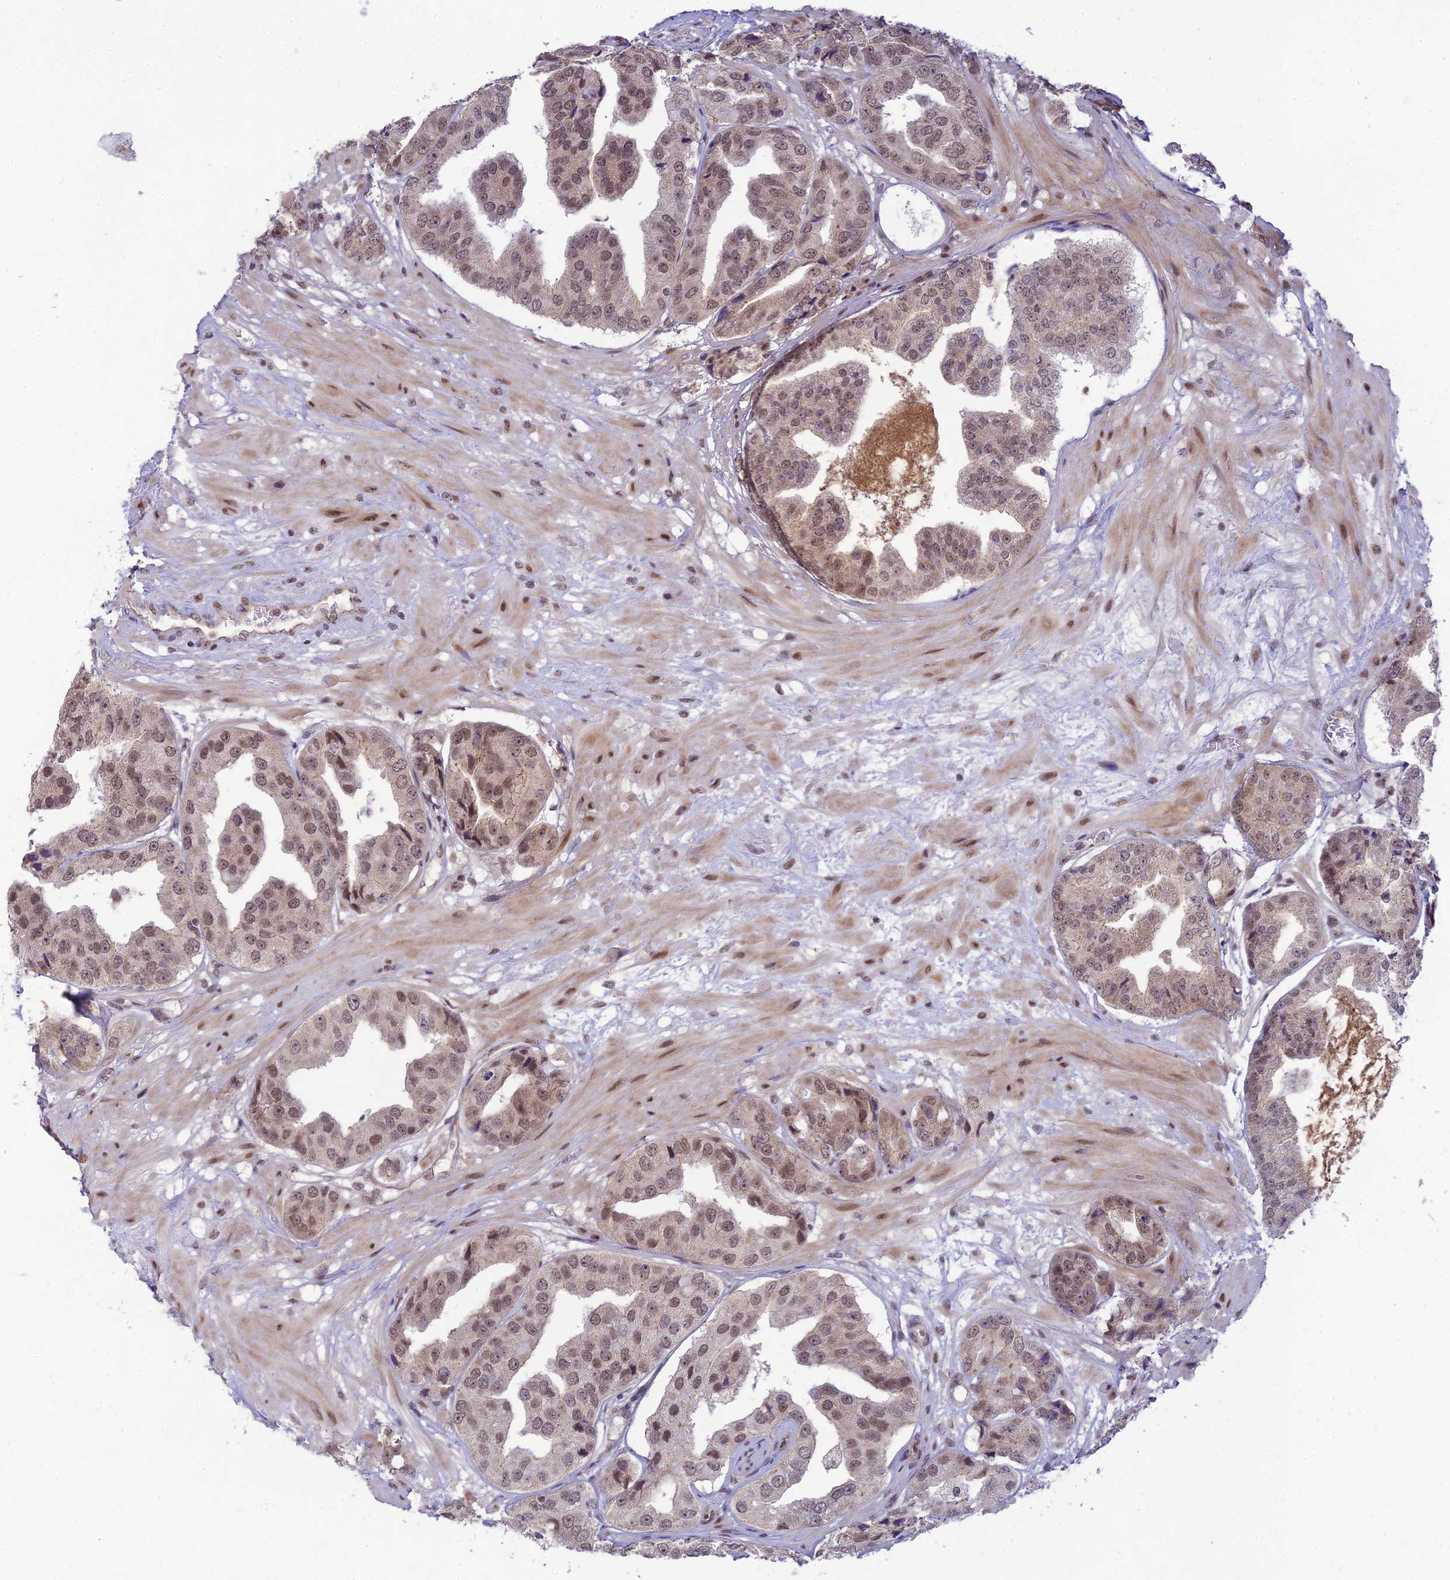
{"staining": {"intensity": "moderate", "quantity": "25%-75%", "location": "nuclear"}, "tissue": "prostate cancer", "cell_type": "Tumor cells", "image_type": "cancer", "snomed": [{"axis": "morphology", "description": "Adenocarcinoma, High grade"}, {"axis": "topography", "description": "Prostate"}], "caption": "IHC of human prostate cancer (adenocarcinoma (high-grade)) reveals medium levels of moderate nuclear expression in about 25%-75% of tumor cells. Nuclei are stained in blue.", "gene": "MICOS13", "patient": {"sex": "male", "age": 63}}